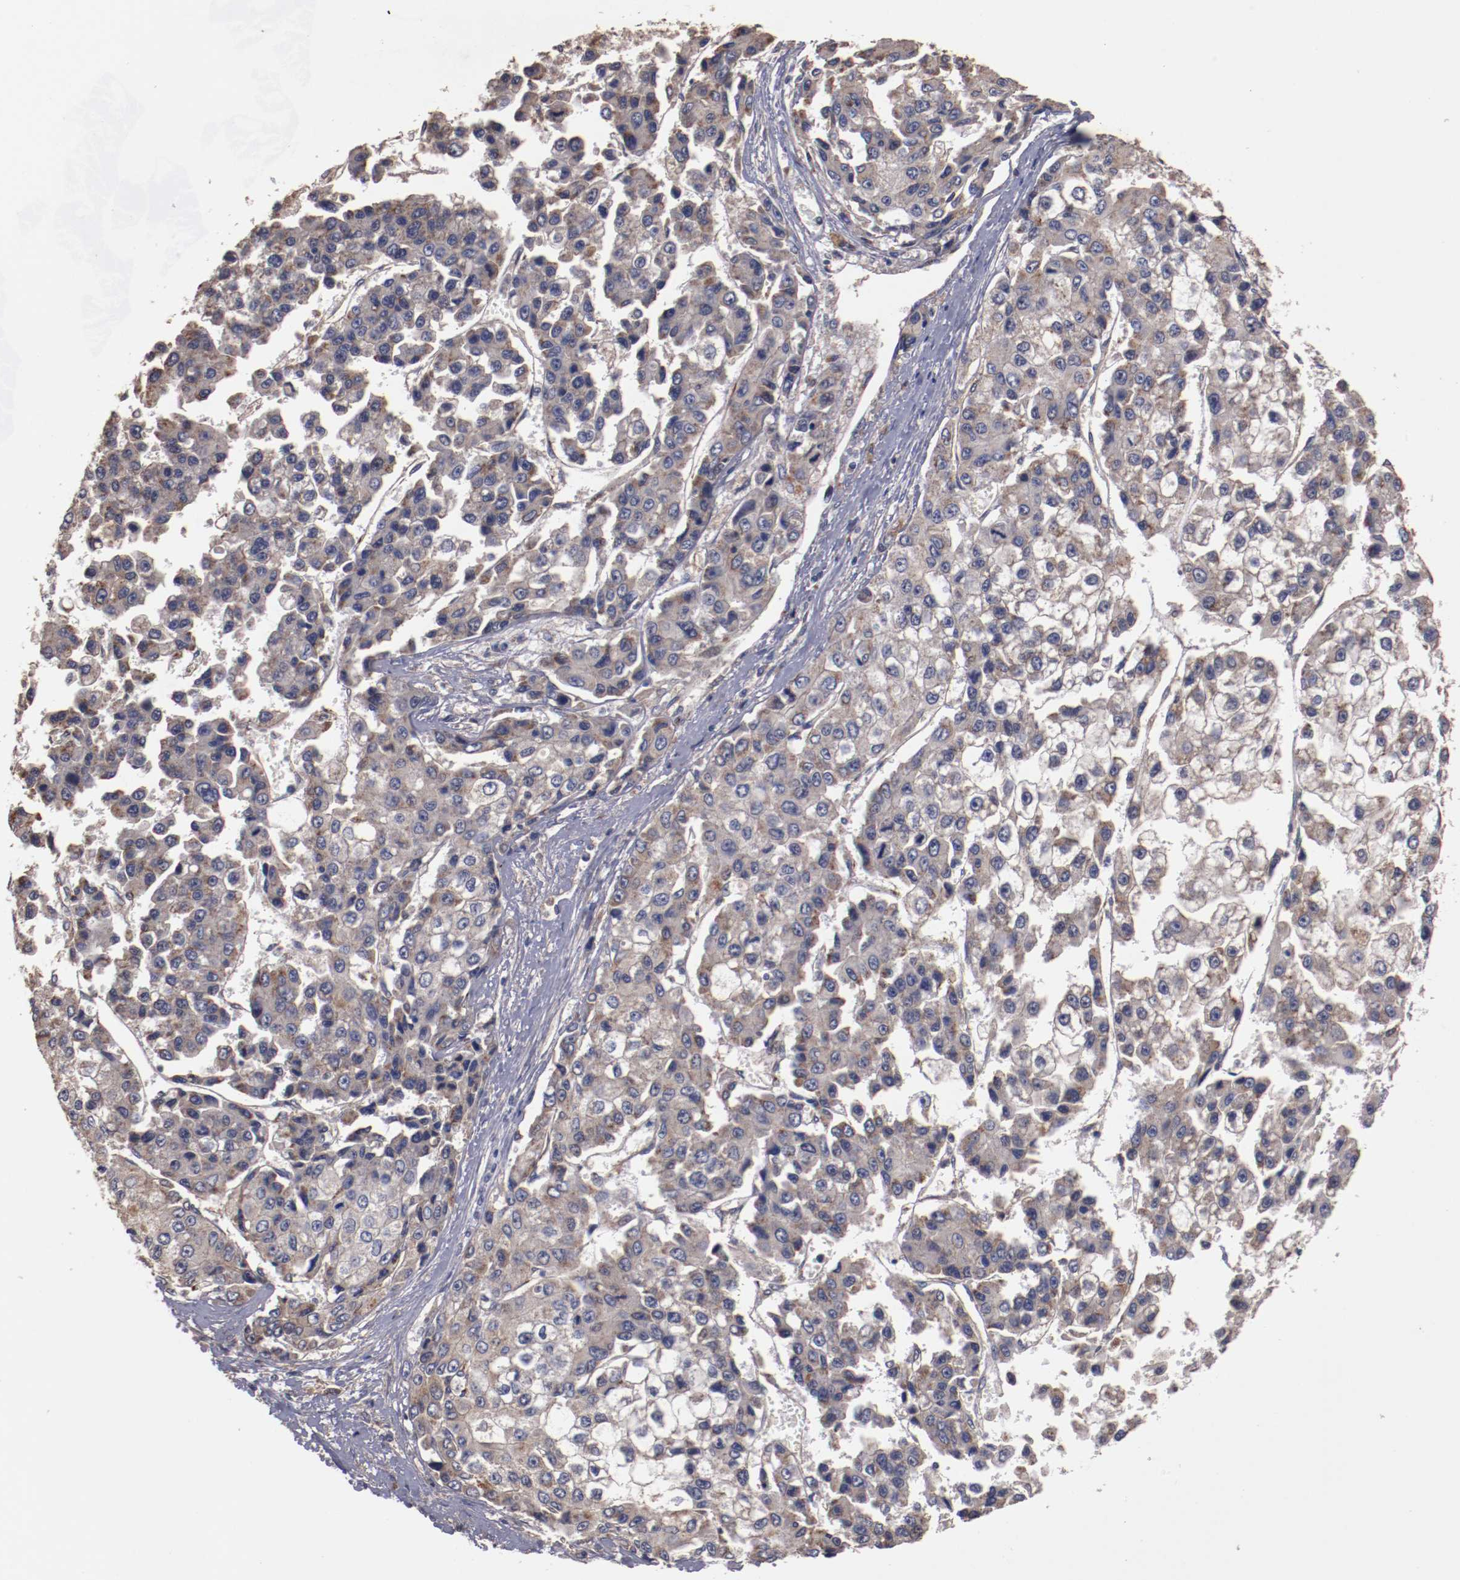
{"staining": {"intensity": "moderate", "quantity": ">75%", "location": "cytoplasmic/membranous"}, "tissue": "liver cancer", "cell_type": "Tumor cells", "image_type": "cancer", "snomed": [{"axis": "morphology", "description": "Carcinoma, Hepatocellular, NOS"}, {"axis": "topography", "description": "Liver"}], "caption": "Moderate cytoplasmic/membranous protein staining is identified in about >75% of tumor cells in liver cancer. (Stains: DAB (3,3'-diaminobenzidine) in brown, nuclei in blue, Microscopy: brightfield microscopy at high magnification).", "gene": "DIPK2B", "patient": {"sex": "female", "age": 66}}